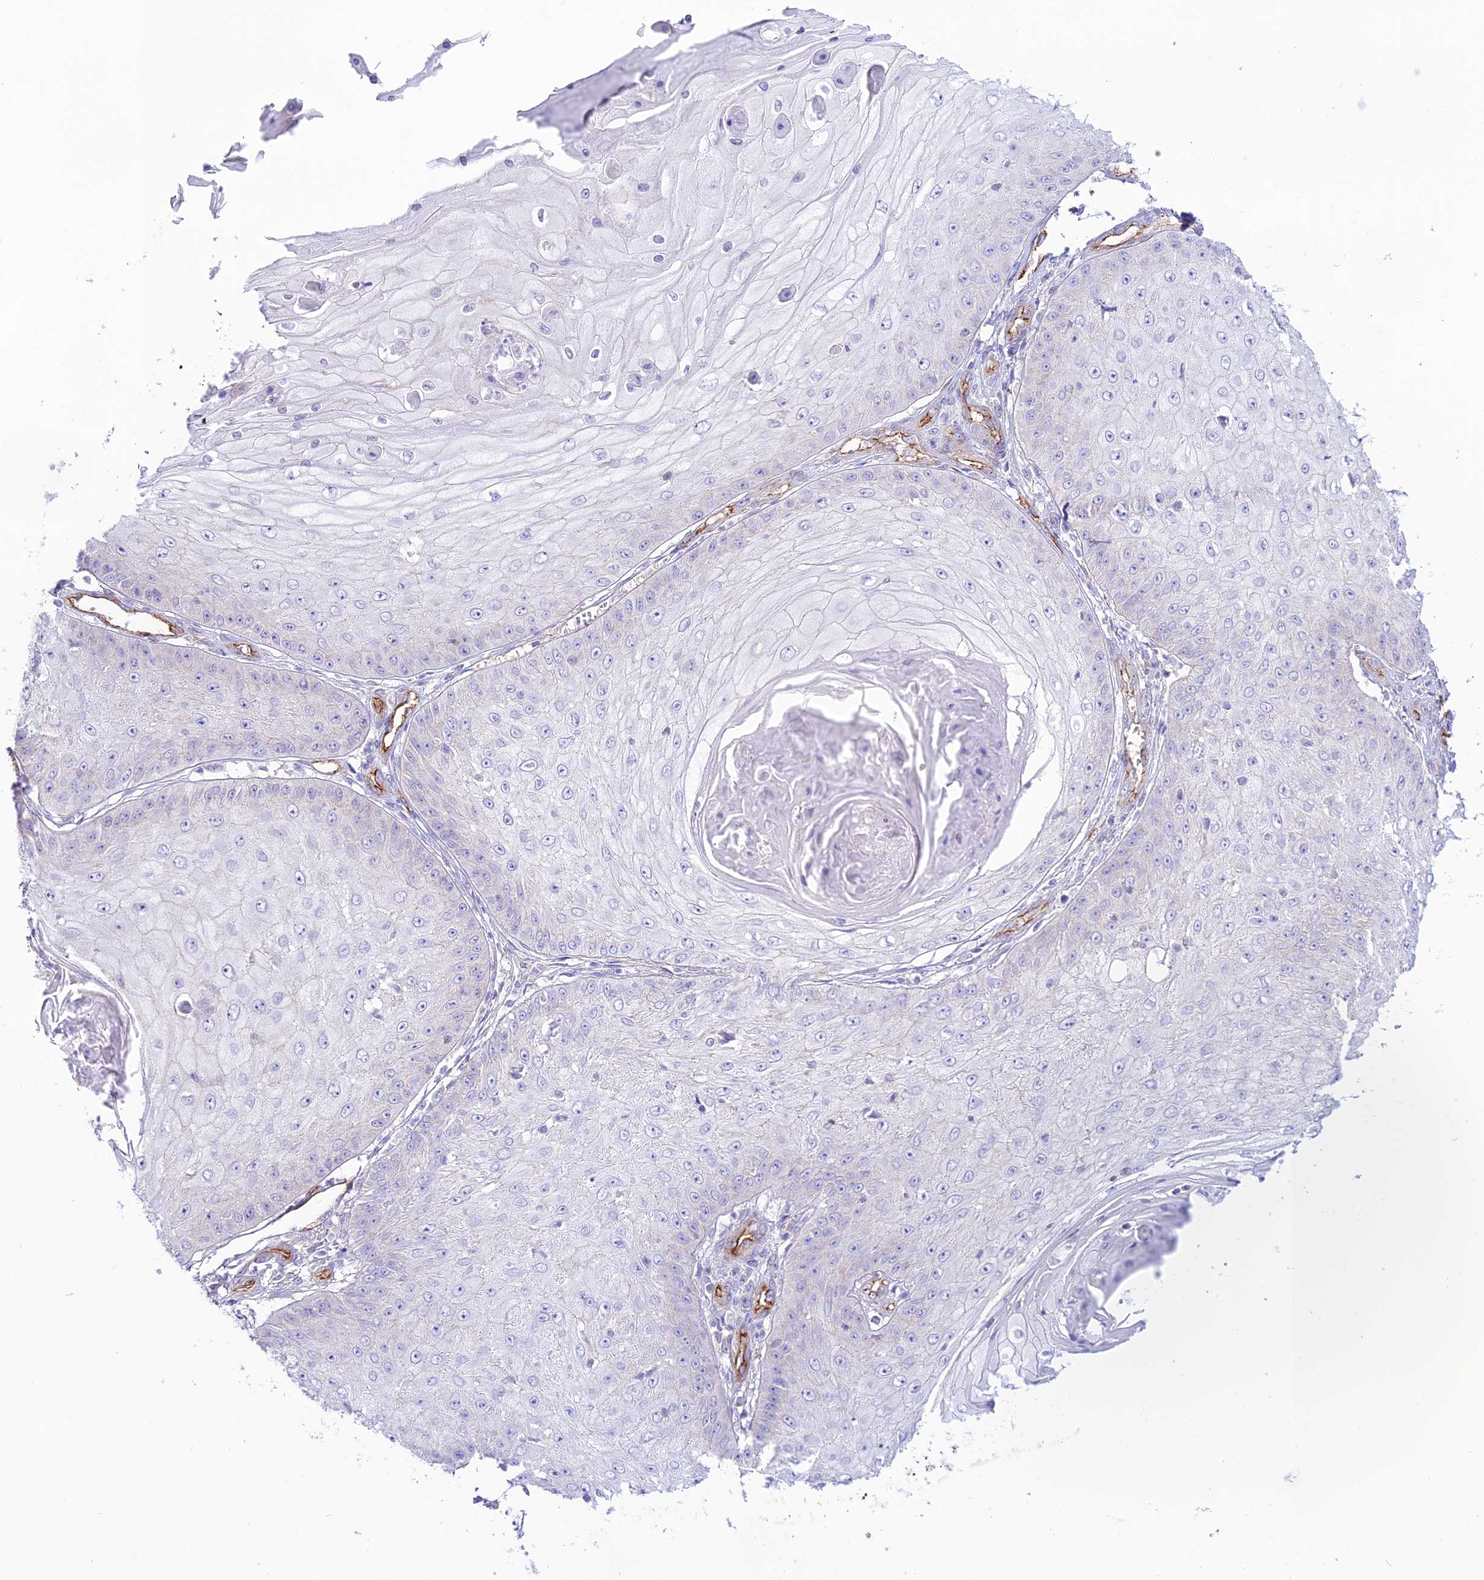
{"staining": {"intensity": "negative", "quantity": "none", "location": "none"}, "tissue": "skin cancer", "cell_type": "Tumor cells", "image_type": "cancer", "snomed": [{"axis": "morphology", "description": "Squamous cell carcinoma, NOS"}, {"axis": "topography", "description": "Skin"}], "caption": "Tumor cells are negative for protein expression in human skin cancer (squamous cell carcinoma).", "gene": "YPEL5", "patient": {"sex": "male", "age": 70}}